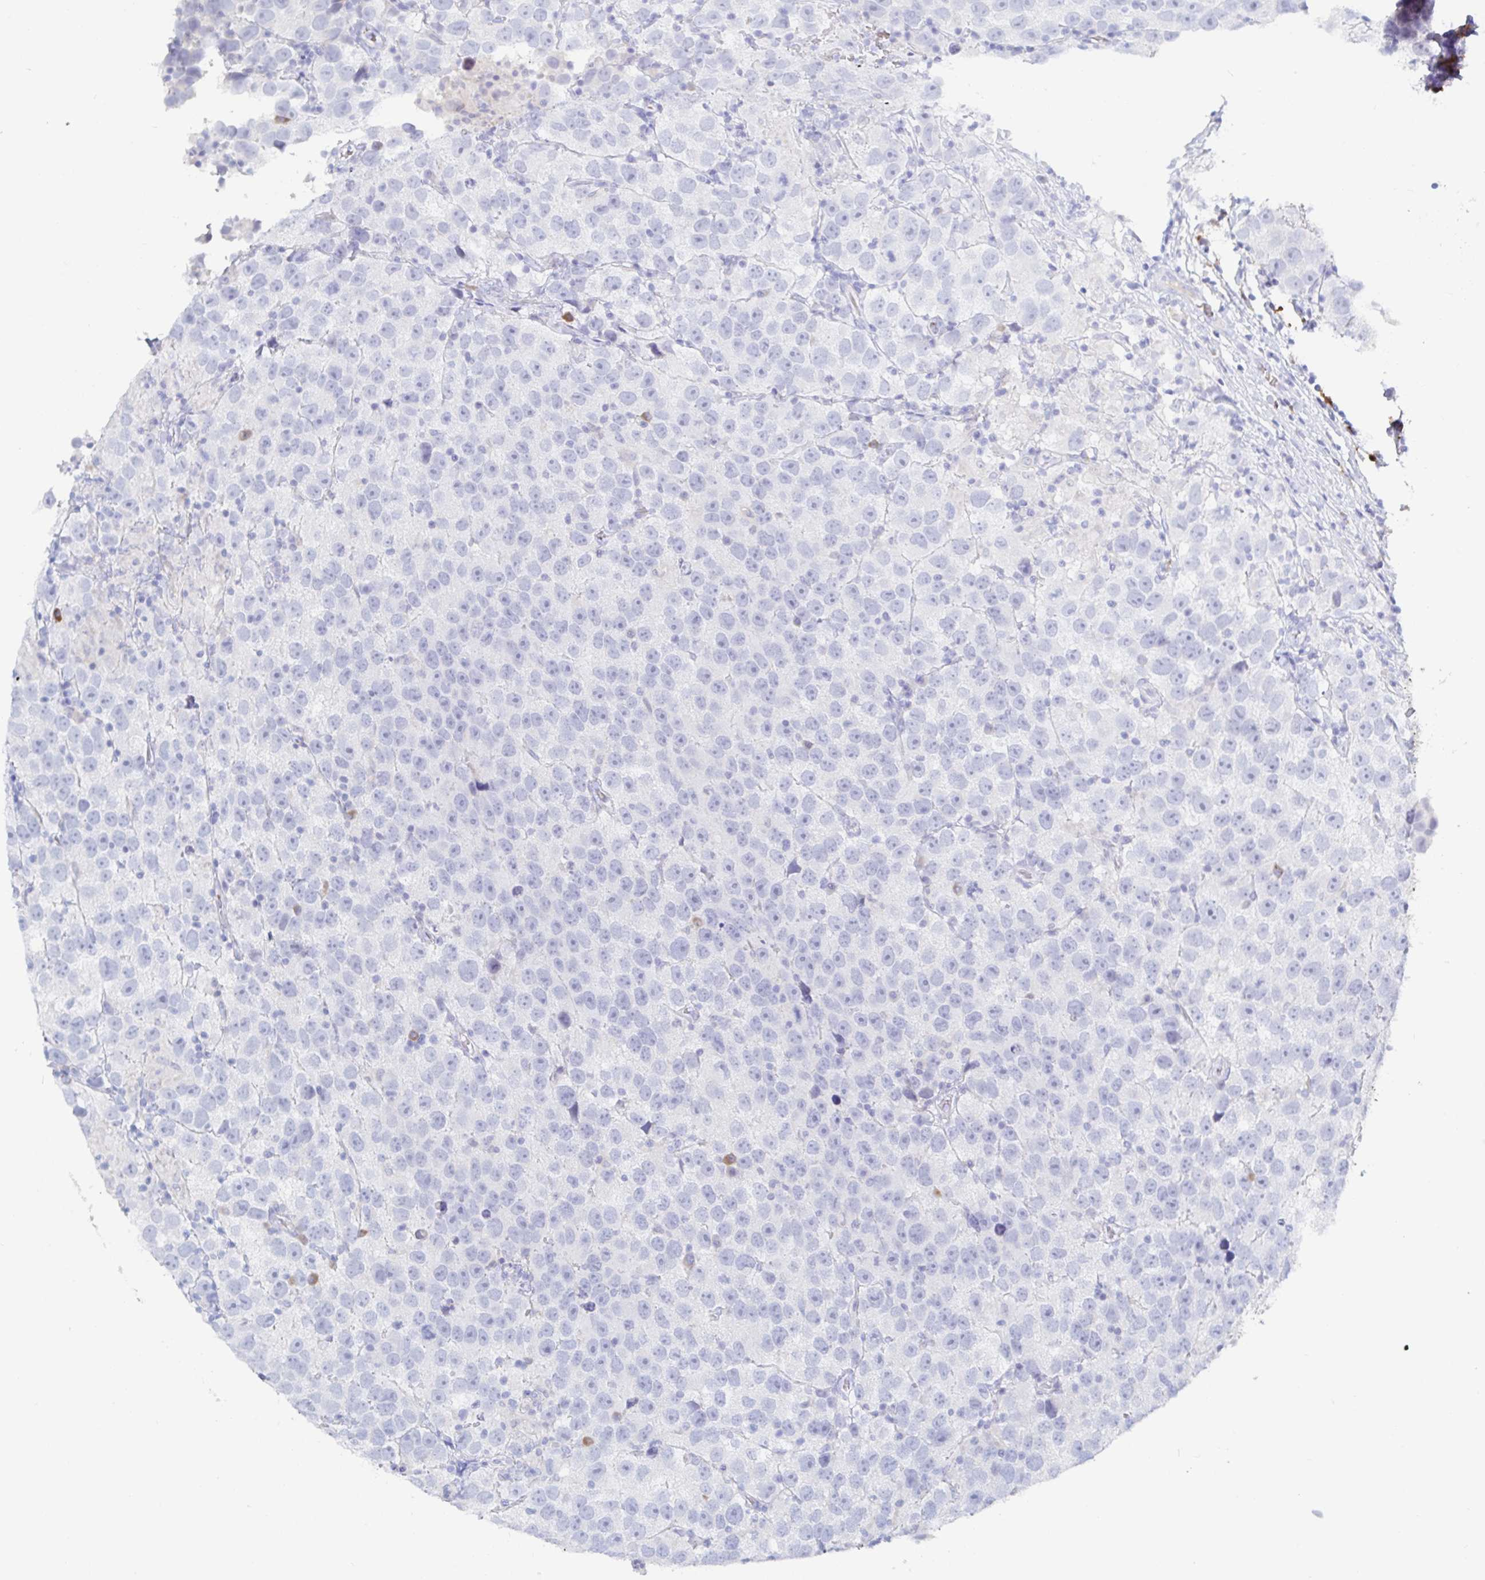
{"staining": {"intensity": "negative", "quantity": "none", "location": "none"}, "tissue": "testis cancer", "cell_type": "Tumor cells", "image_type": "cancer", "snomed": [{"axis": "morphology", "description": "Seminoma, NOS"}, {"axis": "topography", "description": "Testis"}], "caption": "This is a micrograph of immunohistochemistry staining of testis cancer (seminoma), which shows no expression in tumor cells. Nuclei are stained in blue.", "gene": "OR2A4", "patient": {"sex": "male", "age": 26}}